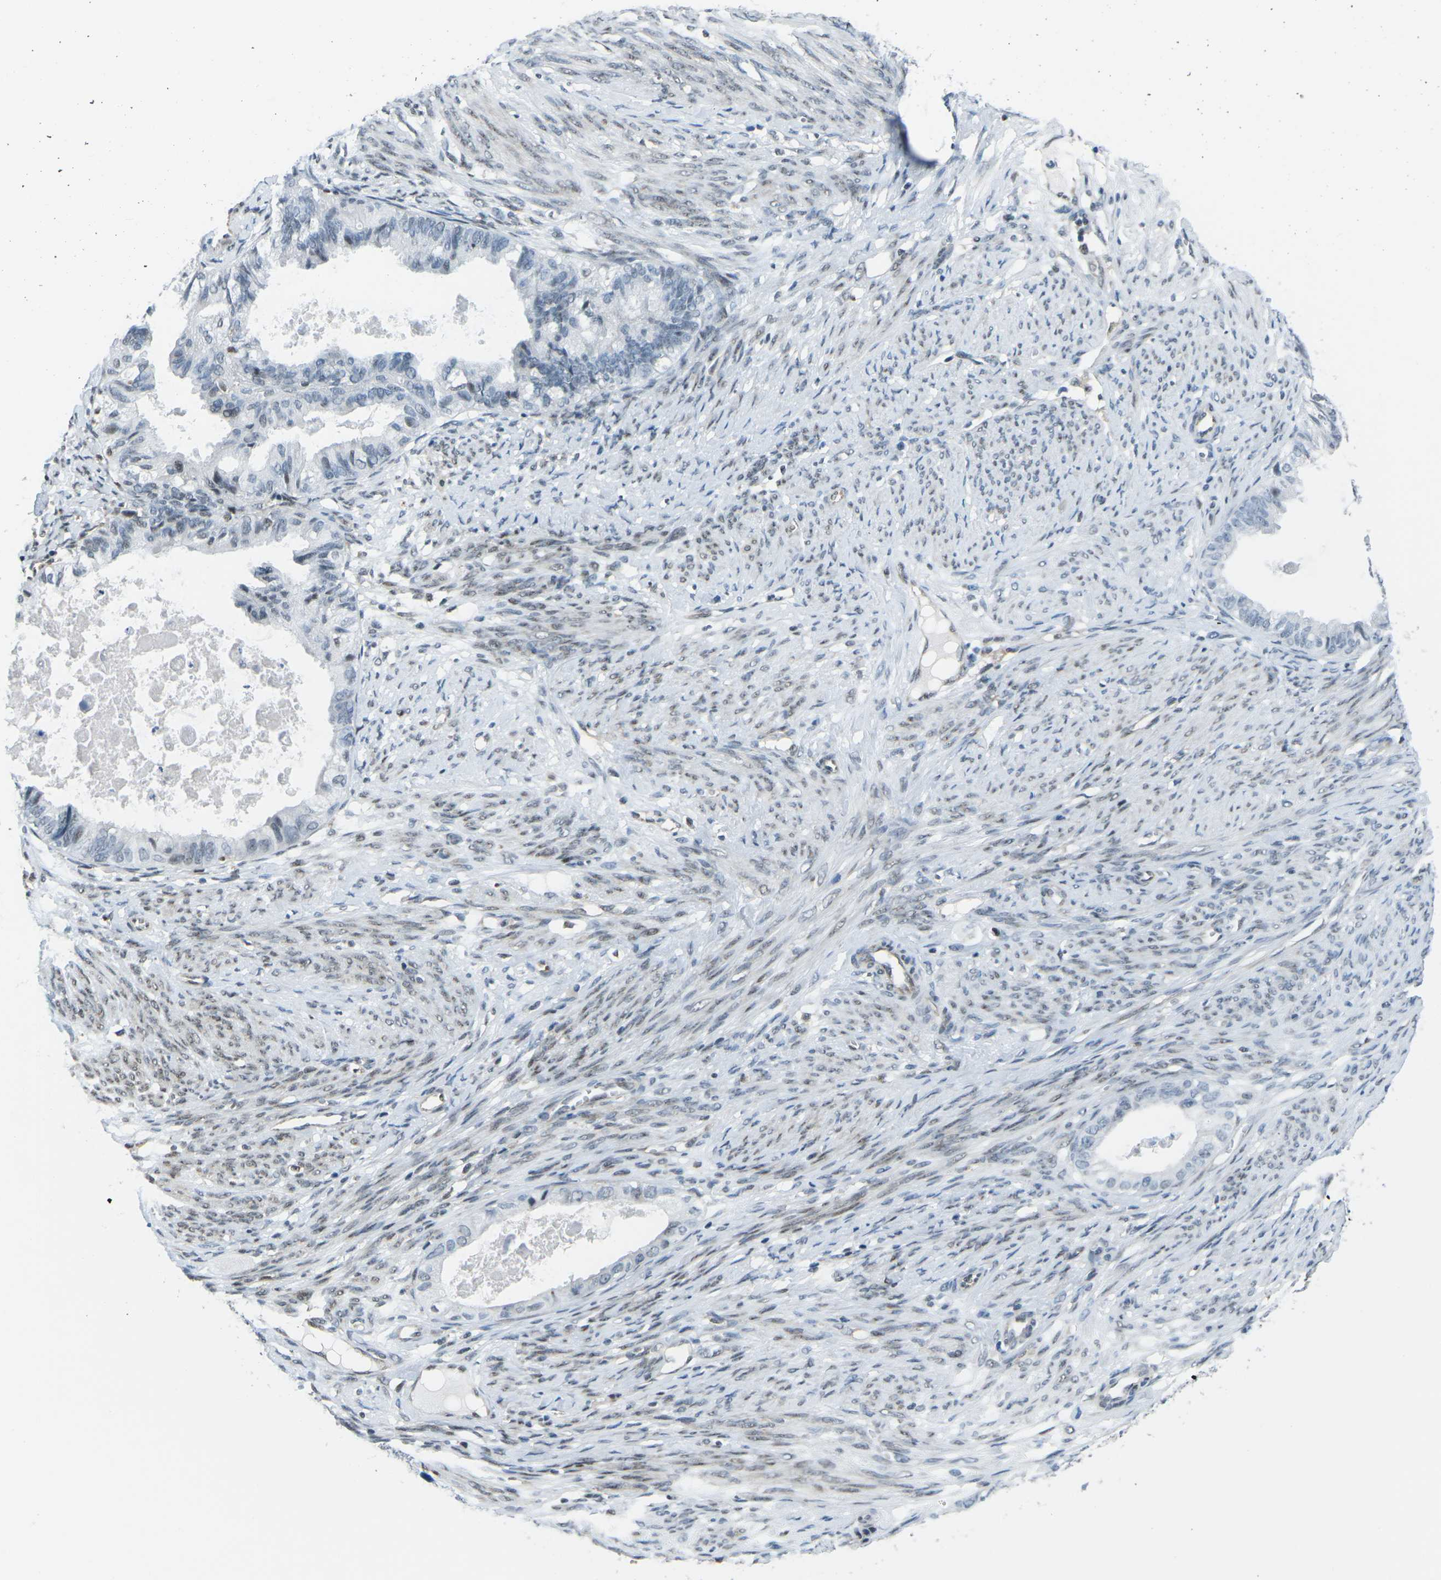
{"staining": {"intensity": "negative", "quantity": "none", "location": "none"}, "tissue": "cervical cancer", "cell_type": "Tumor cells", "image_type": "cancer", "snomed": [{"axis": "morphology", "description": "Normal tissue, NOS"}, {"axis": "morphology", "description": "Adenocarcinoma, NOS"}, {"axis": "topography", "description": "Cervix"}, {"axis": "topography", "description": "Endometrium"}], "caption": "DAB immunohistochemical staining of human cervical cancer (adenocarcinoma) shows no significant staining in tumor cells. Brightfield microscopy of immunohistochemistry (IHC) stained with DAB (brown) and hematoxylin (blue), captured at high magnification.", "gene": "MBNL1", "patient": {"sex": "female", "age": 86}}